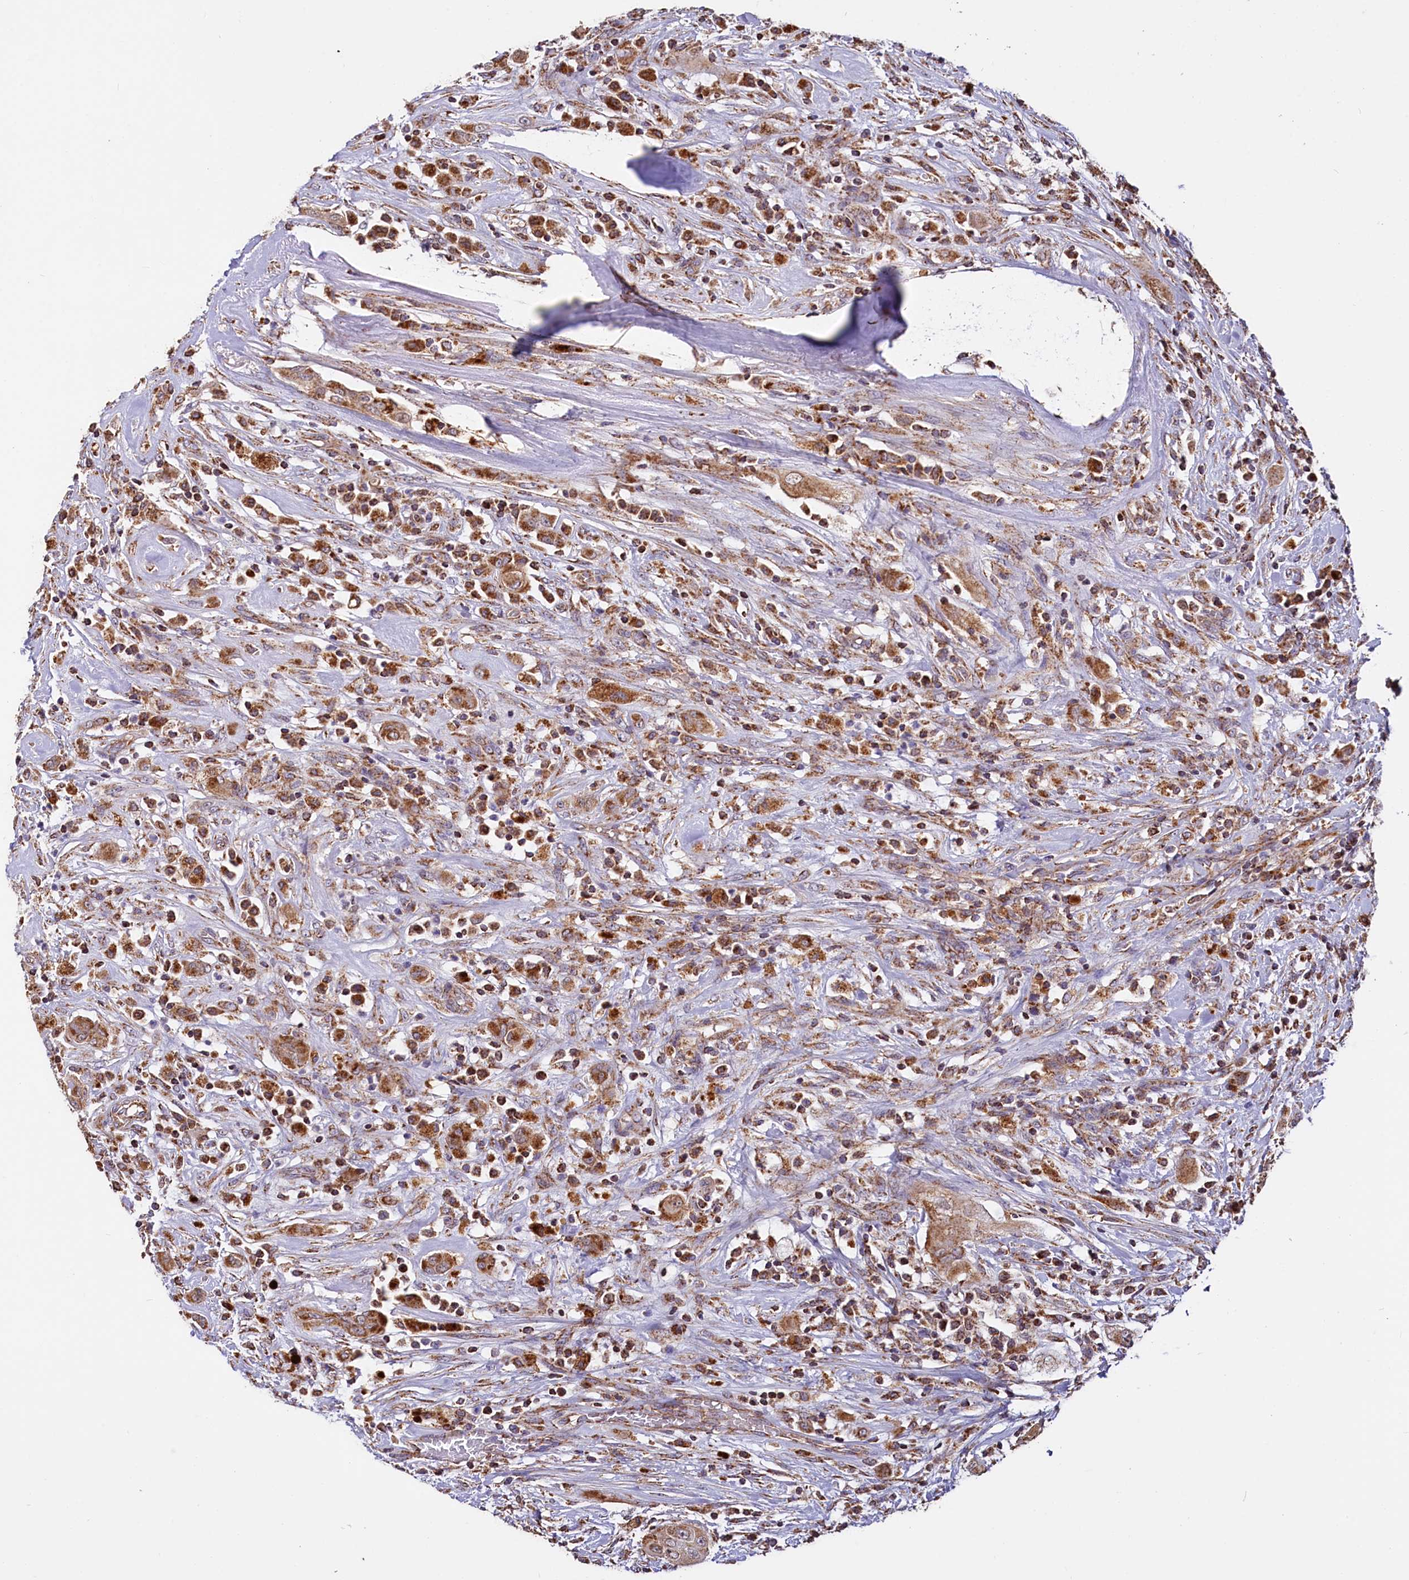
{"staining": {"intensity": "moderate", "quantity": ">75%", "location": "cytoplasmic/membranous"}, "tissue": "thyroid cancer", "cell_type": "Tumor cells", "image_type": "cancer", "snomed": [{"axis": "morphology", "description": "Papillary adenocarcinoma, NOS"}, {"axis": "topography", "description": "Thyroid gland"}], "caption": "DAB immunohistochemical staining of thyroid cancer shows moderate cytoplasmic/membranous protein expression in about >75% of tumor cells. The staining was performed using DAB, with brown indicating positive protein expression. Nuclei are stained blue with hematoxylin.", "gene": "NUDT15", "patient": {"sex": "female", "age": 59}}